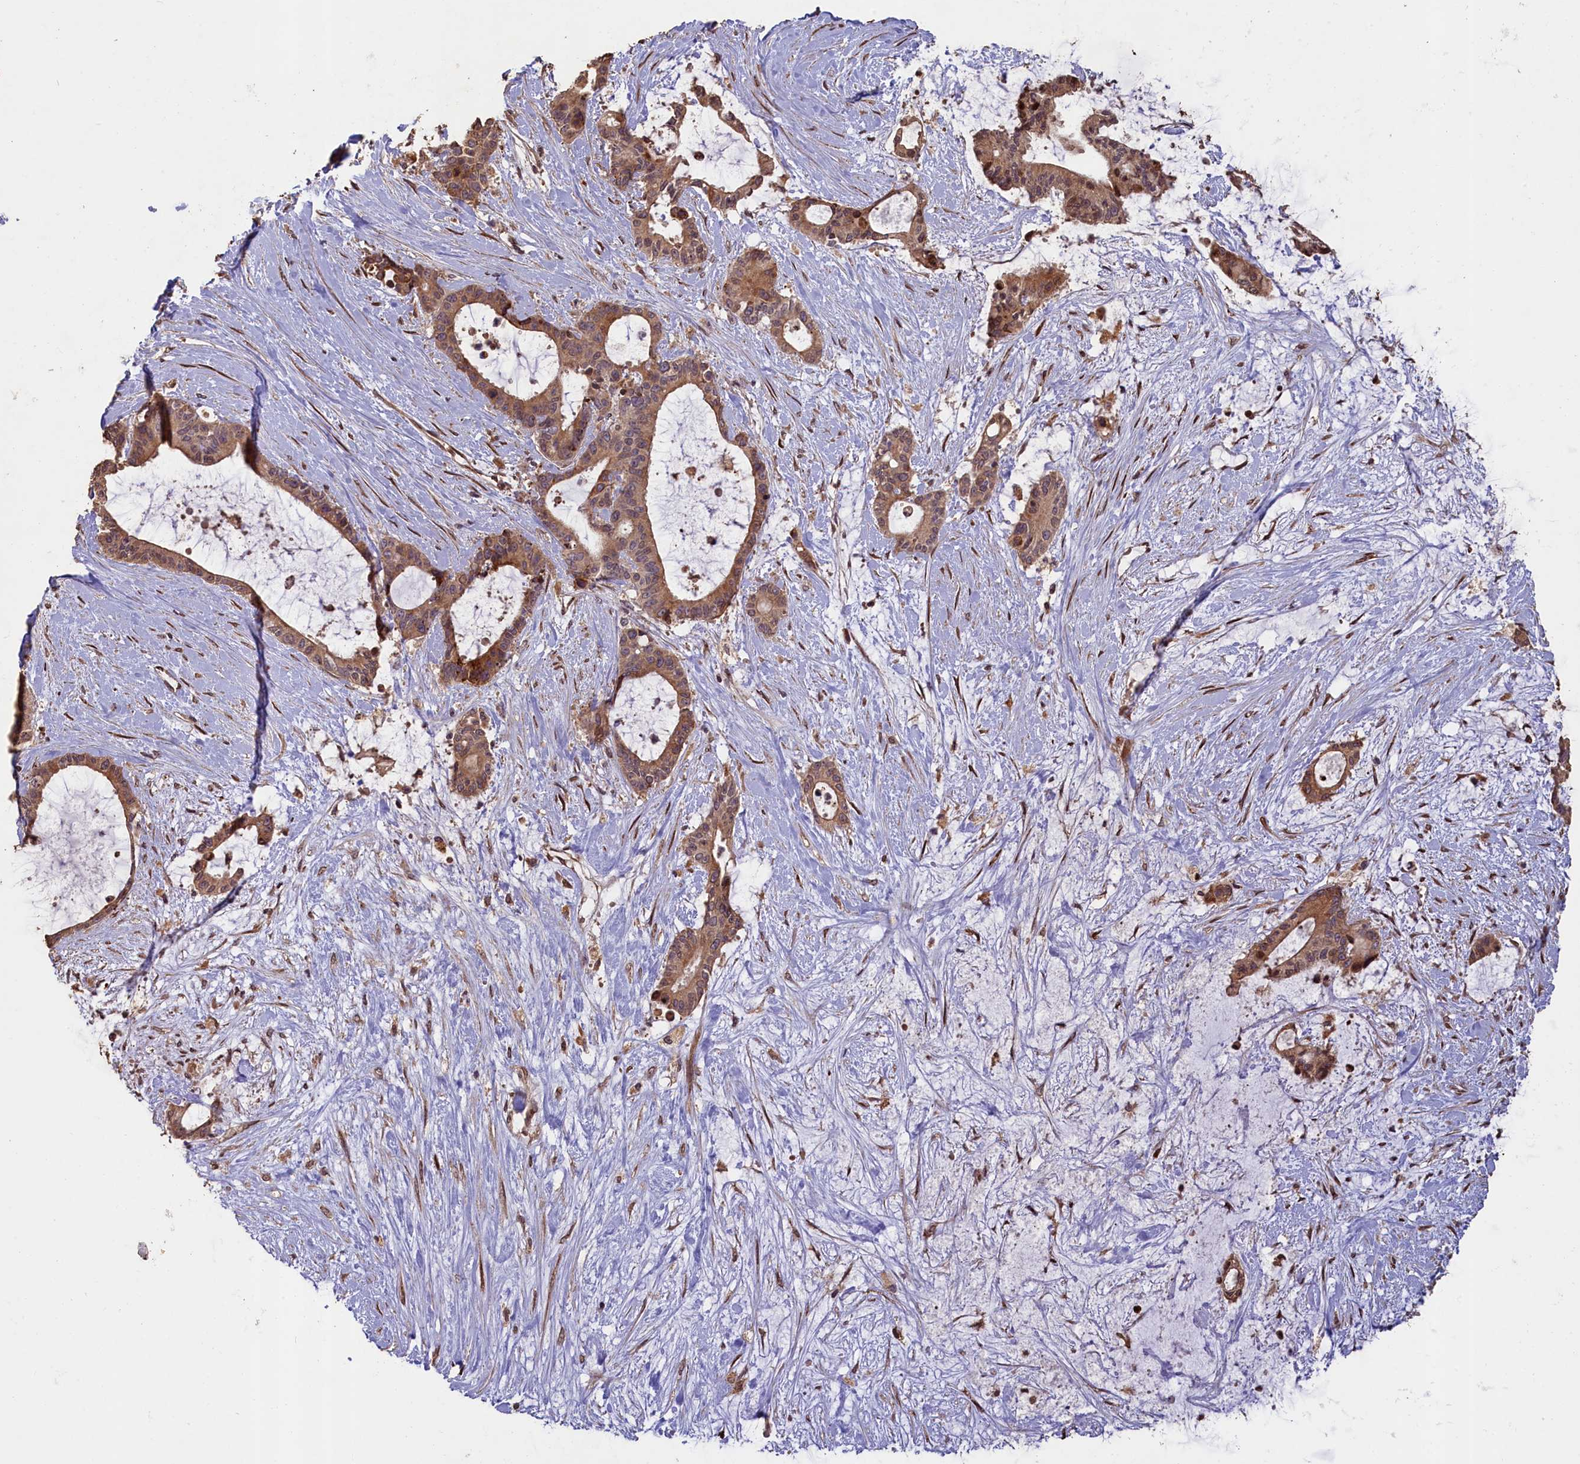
{"staining": {"intensity": "moderate", "quantity": ">75%", "location": "cytoplasmic/membranous"}, "tissue": "liver cancer", "cell_type": "Tumor cells", "image_type": "cancer", "snomed": [{"axis": "morphology", "description": "Normal tissue, NOS"}, {"axis": "morphology", "description": "Cholangiocarcinoma"}, {"axis": "topography", "description": "Liver"}, {"axis": "topography", "description": "Peripheral nerve tissue"}], "caption": "Liver cancer was stained to show a protein in brown. There is medium levels of moderate cytoplasmic/membranous positivity in about >75% of tumor cells.", "gene": "SLC38A7", "patient": {"sex": "female", "age": 73}}